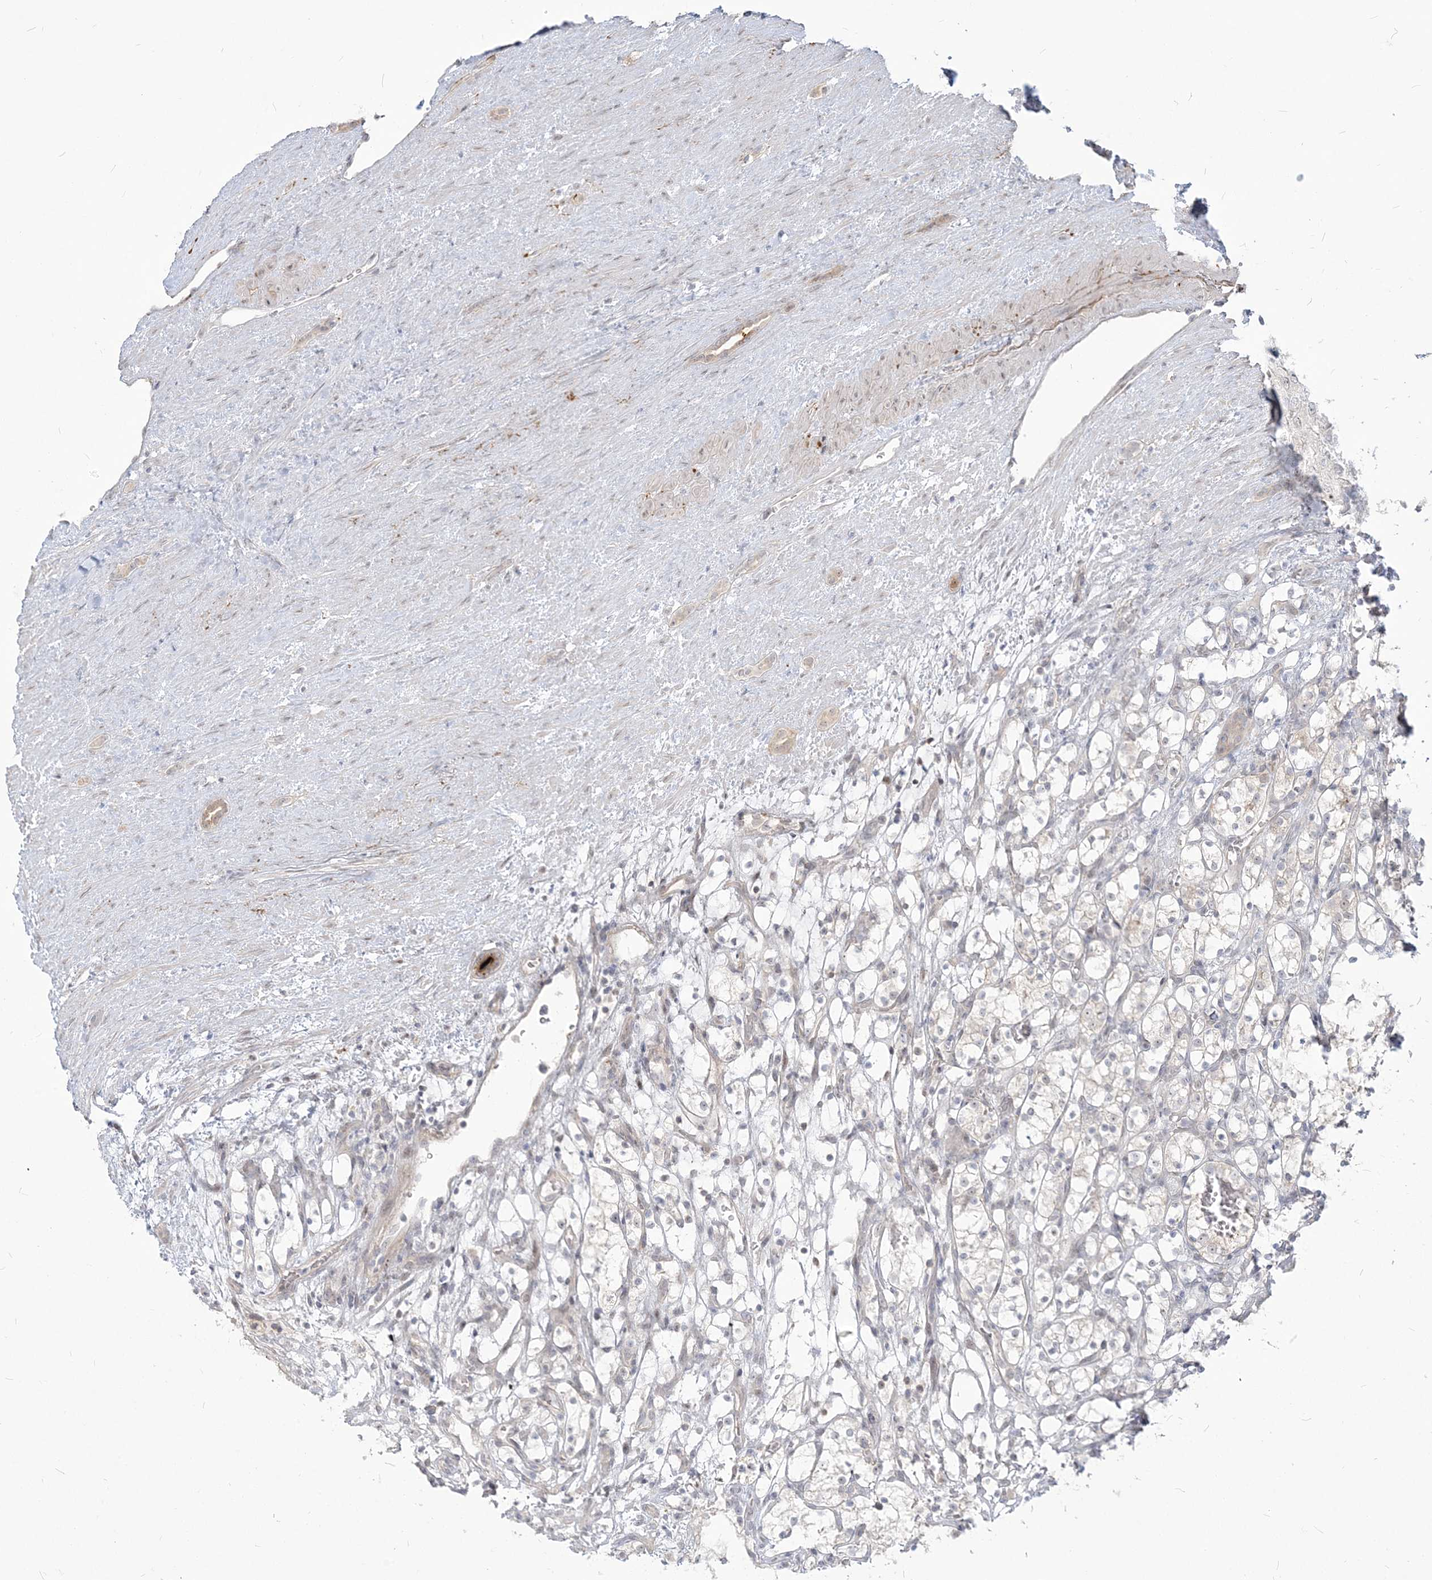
{"staining": {"intensity": "negative", "quantity": "none", "location": "none"}, "tissue": "renal cancer", "cell_type": "Tumor cells", "image_type": "cancer", "snomed": [{"axis": "morphology", "description": "Adenocarcinoma, NOS"}, {"axis": "topography", "description": "Kidney"}], "caption": "Tumor cells show no significant positivity in renal cancer.", "gene": "SDAD1", "patient": {"sex": "female", "age": 69}}